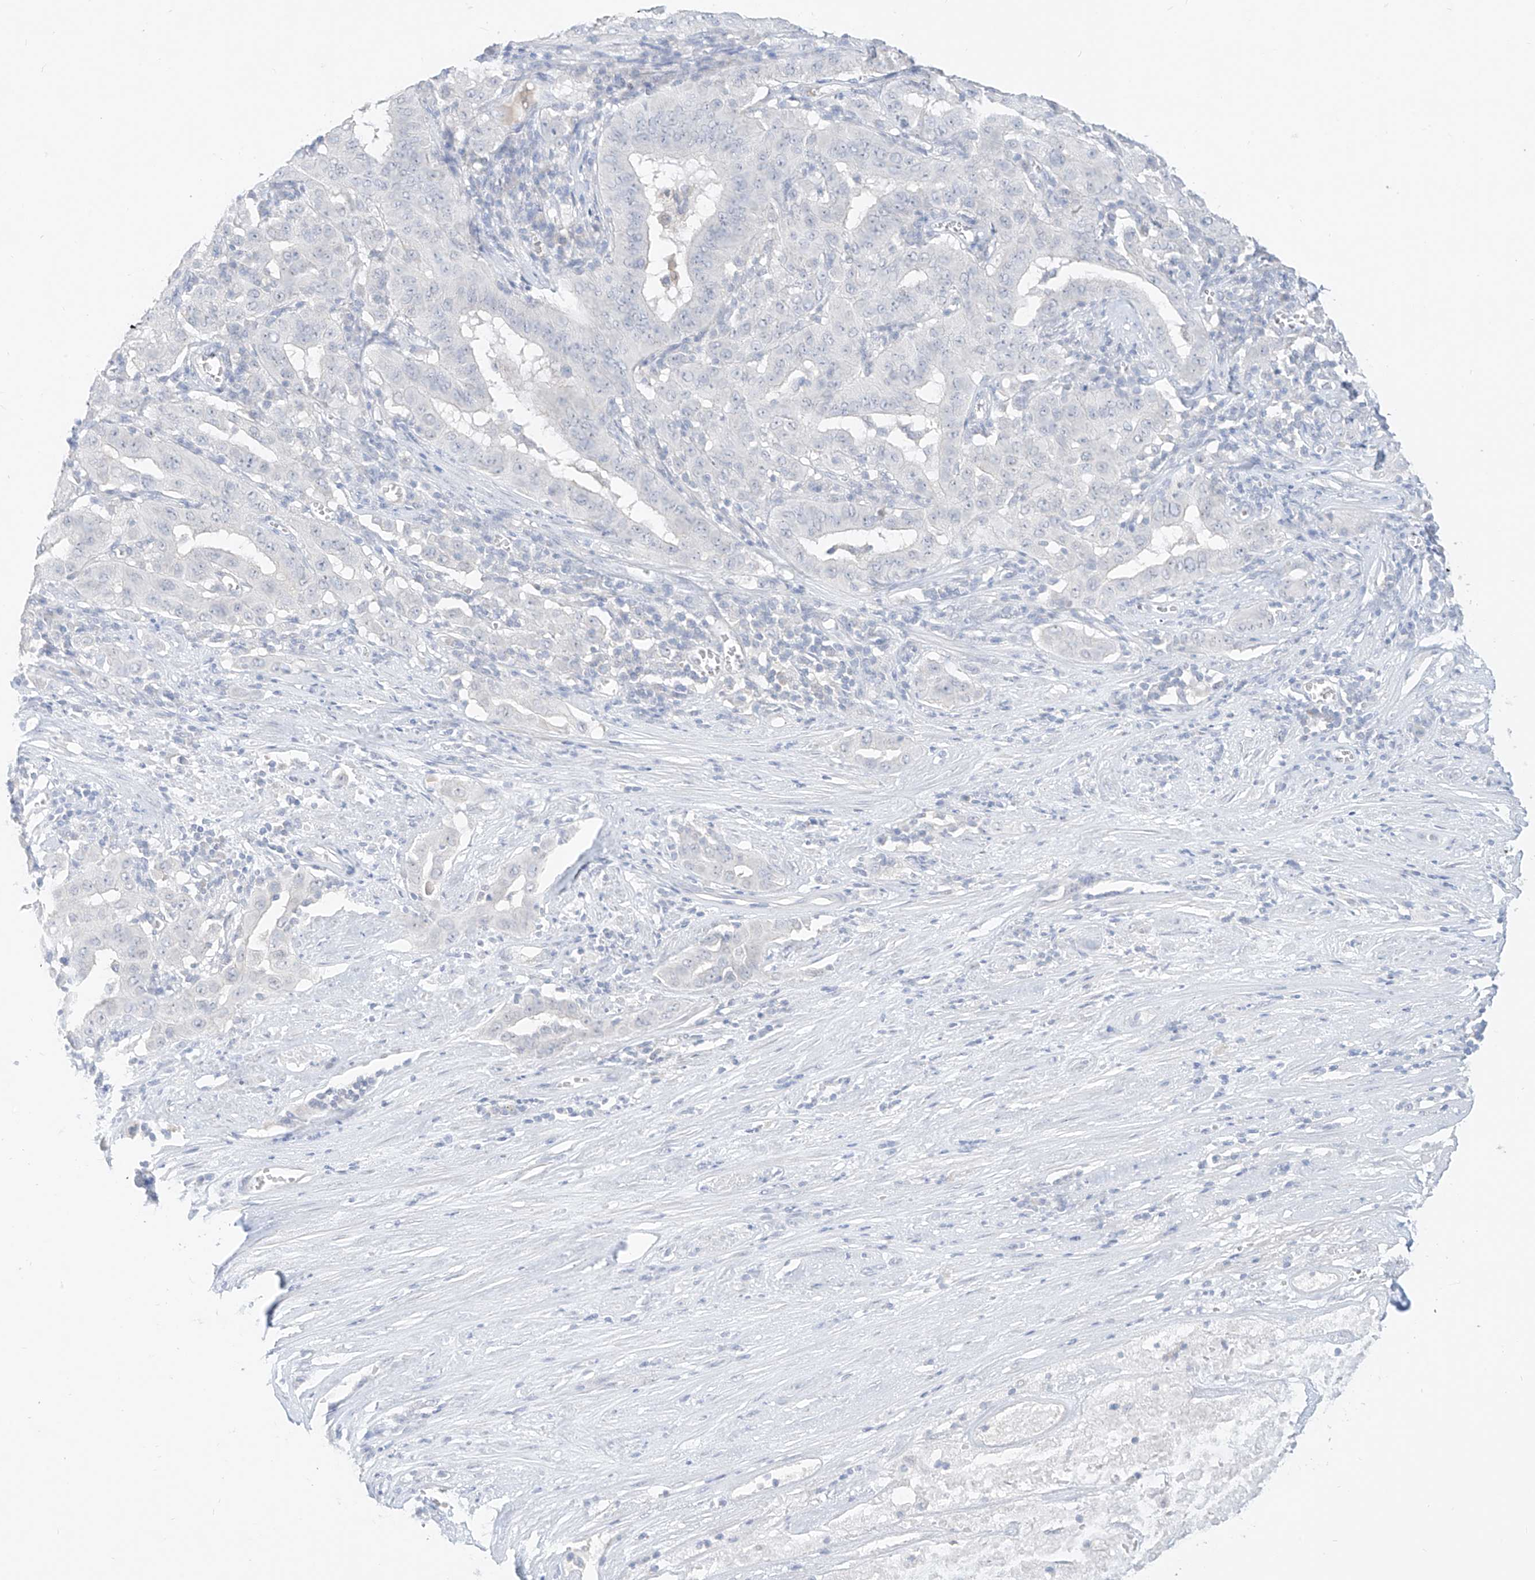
{"staining": {"intensity": "negative", "quantity": "none", "location": "none"}, "tissue": "pancreatic cancer", "cell_type": "Tumor cells", "image_type": "cancer", "snomed": [{"axis": "morphology", "description": "Adenocarcinoma, NOS"}, {"axis": "topography", "description": "Pancreas"}], "caption": "The micrograph reveals no staining of tumor cells in pancreatic adenocarcinoma.", "gene": "BARX2", "patient": {"sex": "male", "age": 63}}